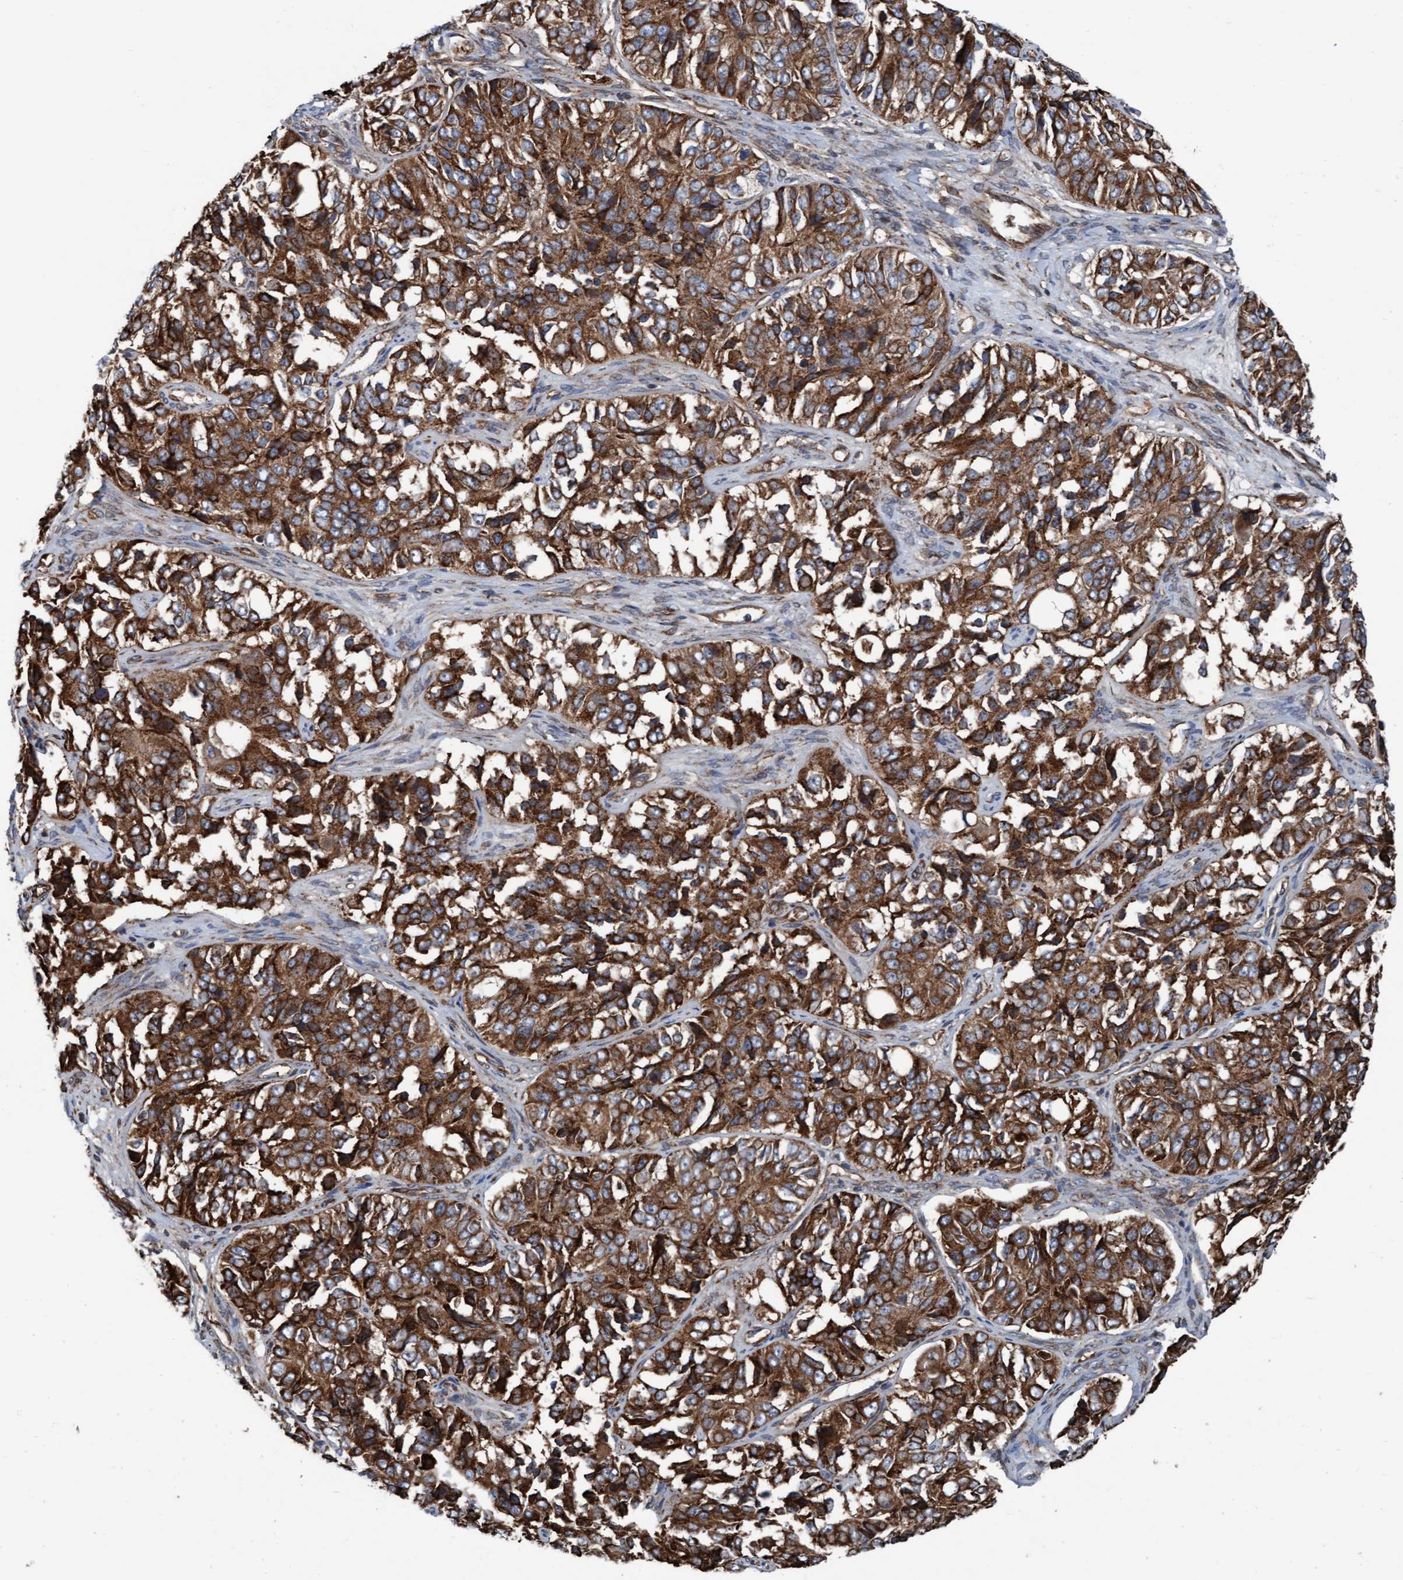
{"staining": {"intensity": "strong", "quantity": ">75%", "location": "cytoplasmic/membranous"}, "tissue": "ovarian cancer", "cell_type": "Tumor cells", "image_type": "cancer", "snomed": [{"axis": "morphology", "description": "Carcinoma, endometroid"}, {"axis": "topography", "description": "Ovary"}], "caption": "Tumor cells demonstrate high levels of strong cytoplasmic/membranous positivity in approximately >75% of cells in human endometroid carcinoma (ovarian).", "gene": "RAP1GAP2", "patient": {"sex": "female", "age": 51}}